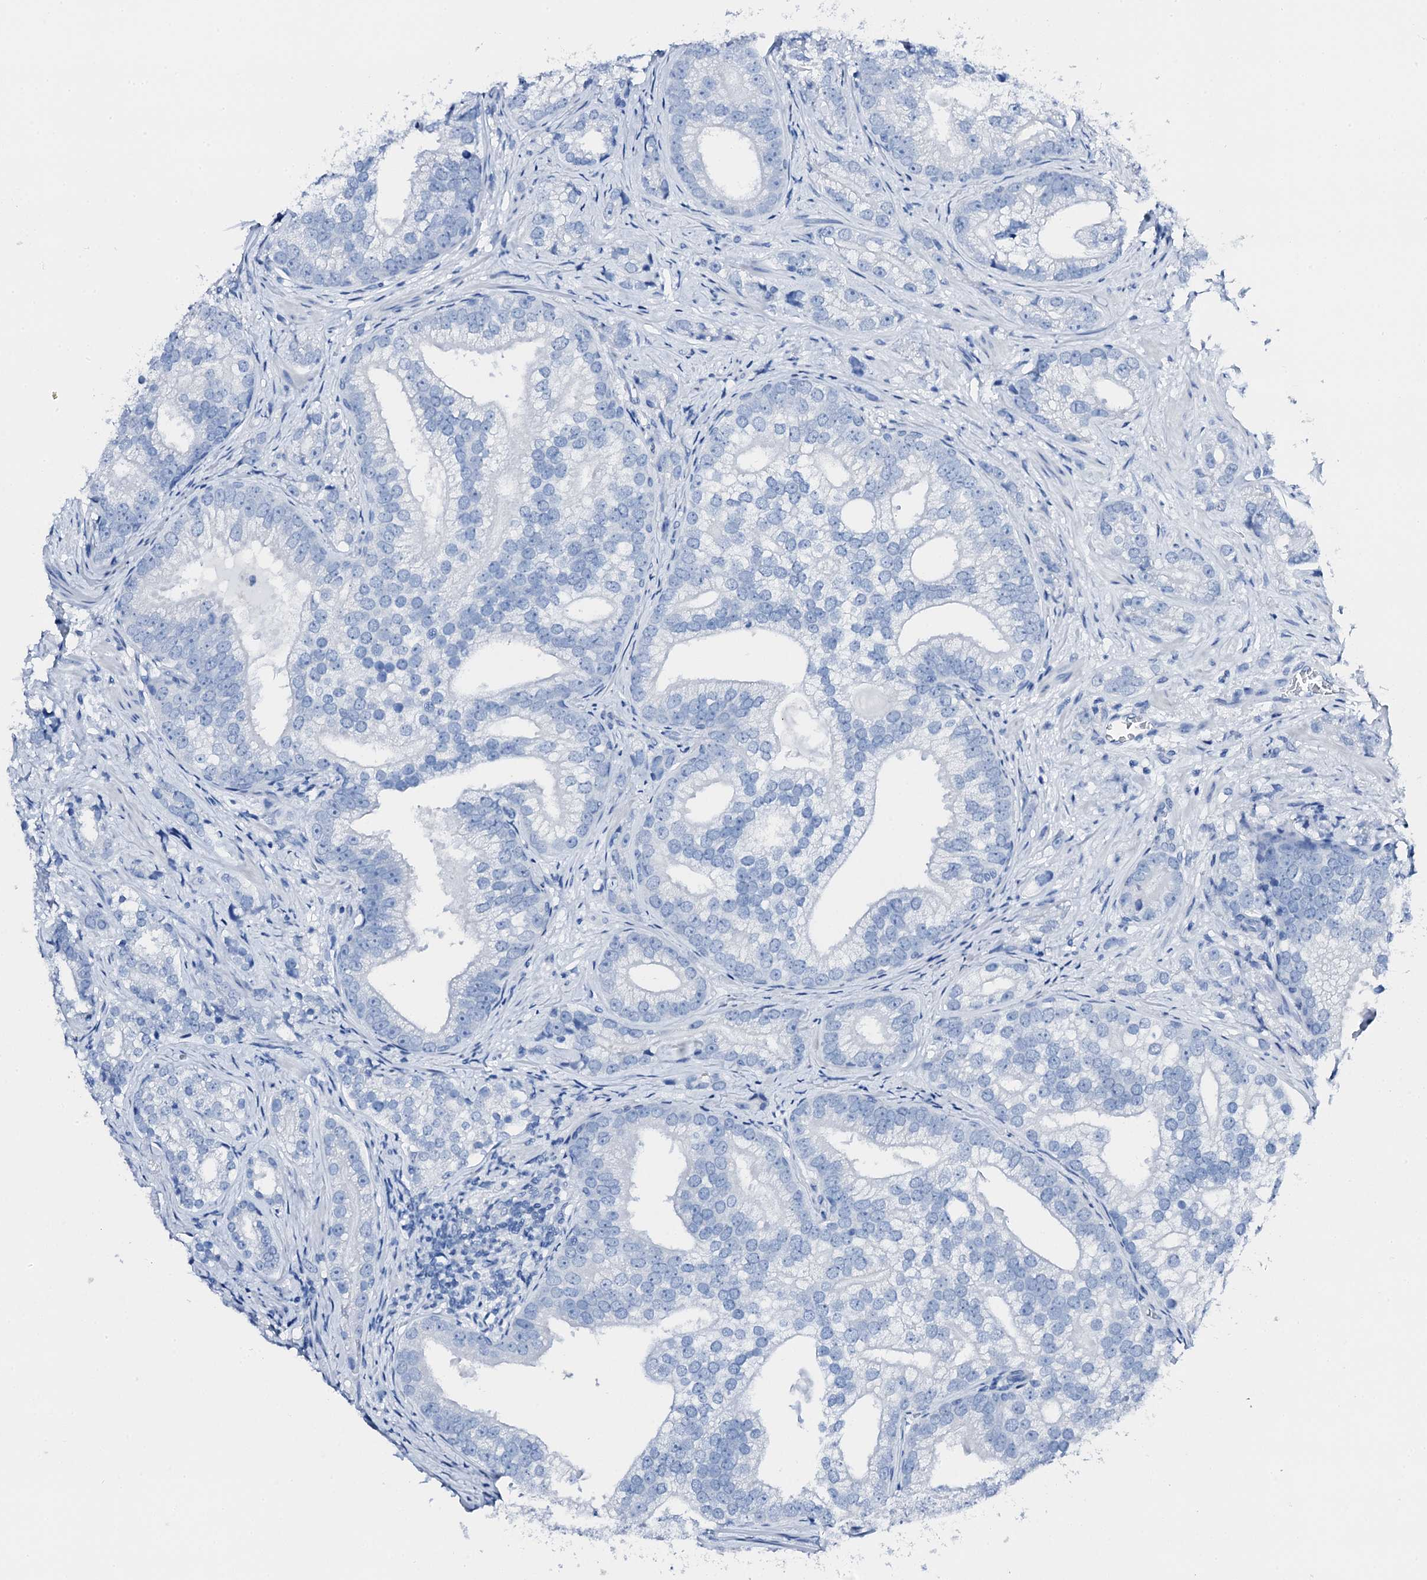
{"staining": {"intensity": "negative", "quantity": "none", "location": "none"}, "tissue": "prostate cancer", "cell_type": "Tumor cells", "image_type": "cancer", "snomed": [{"axis": "morphology", "description": "Adenocarcinoma, High grade"}, {"axis": "topography", "description": "Prostate"}], "caption": "Immunohistochemical staining of human prostate adenocarcinoma (high-grade) exhibits no significant expression in tumor cells. (Stains: DAB IHC with hematoxylin counter stain, Microscopy: brightfield microscopy at high magnification).", "gene": "PTH", "patient": {"sex": "male", "age": 75}}